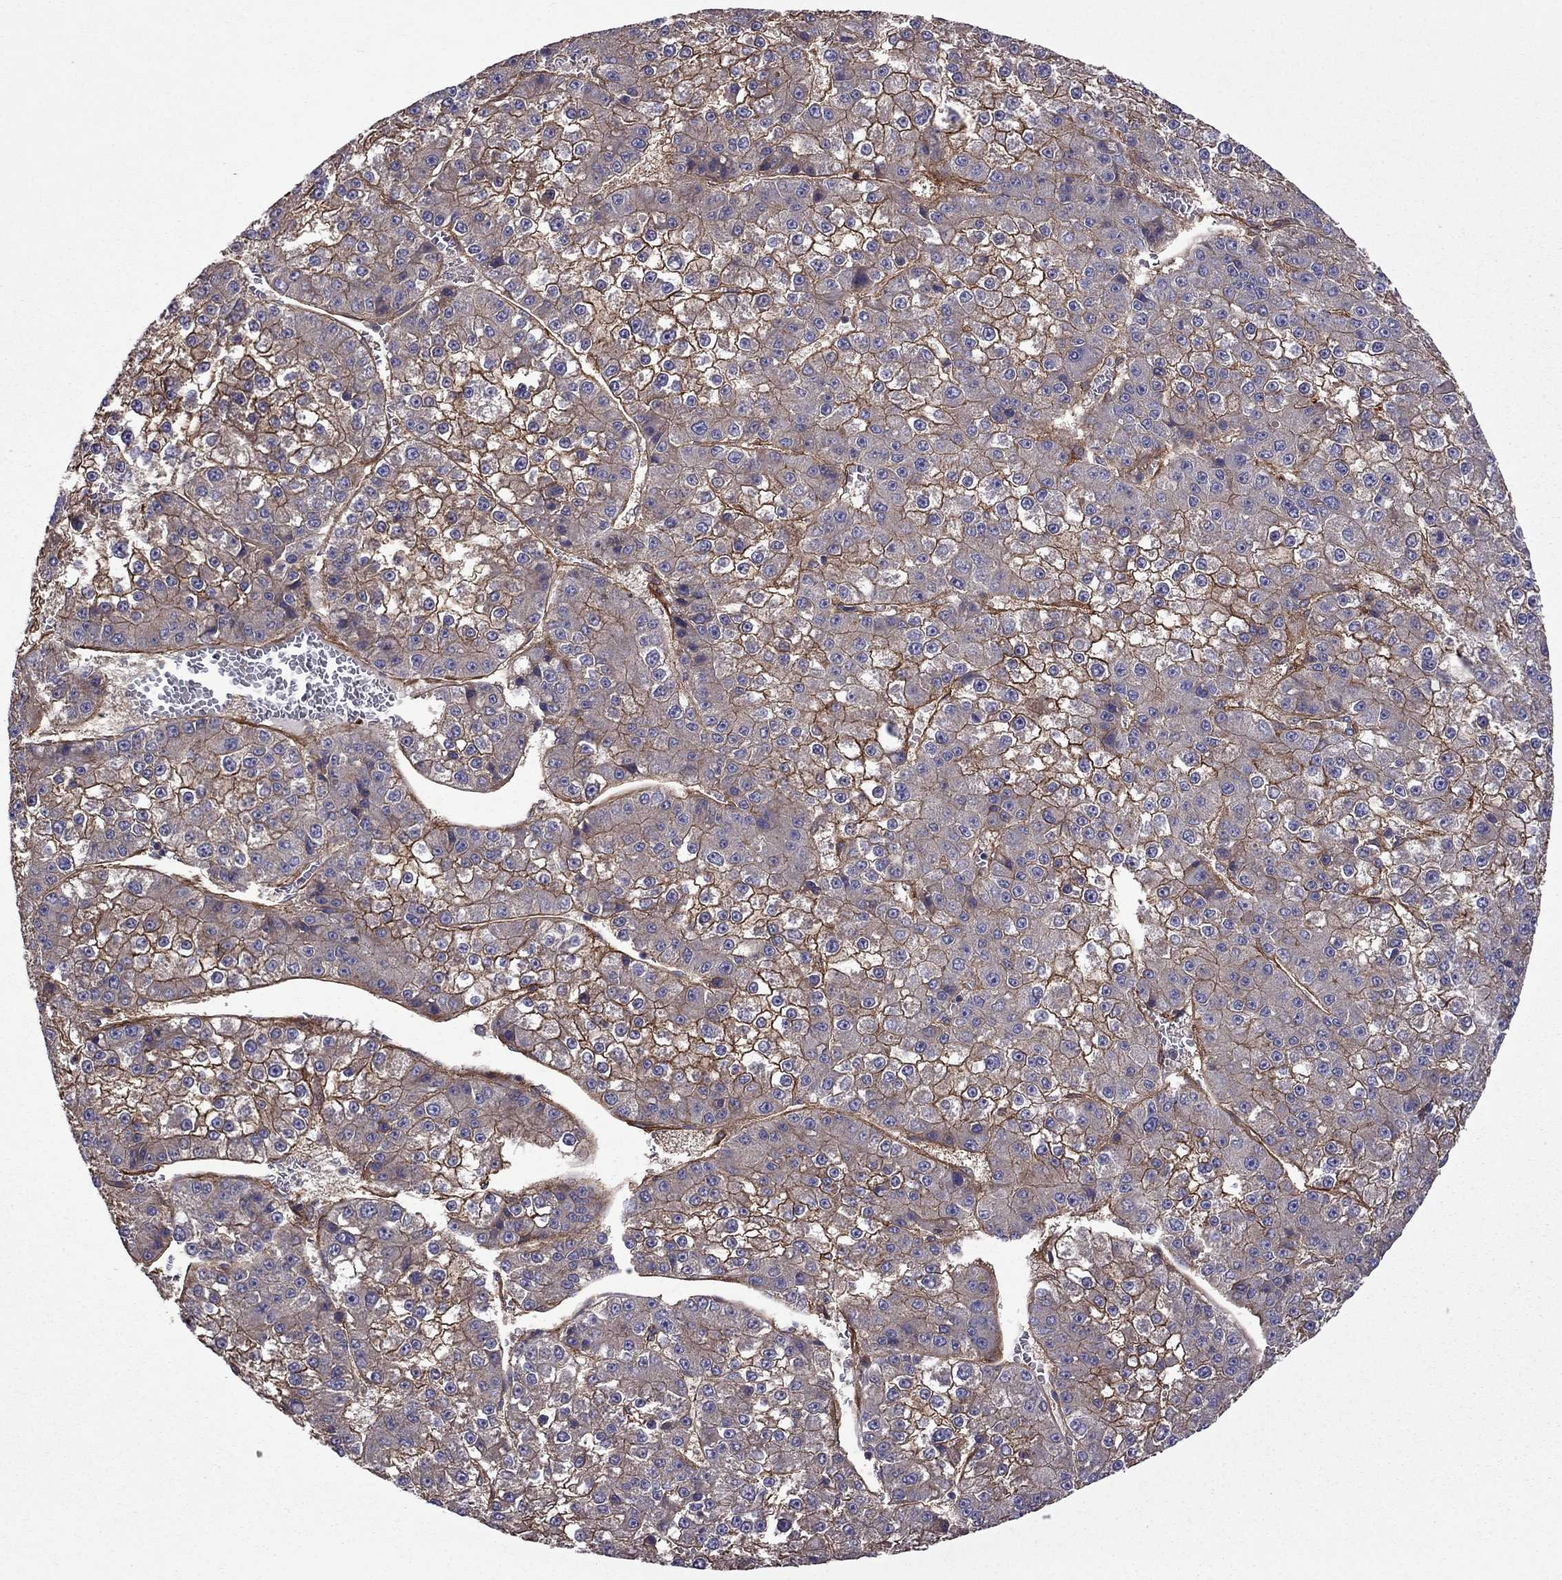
{"staining": {"intensity": "strong", "quantity": "25%-75%", "location": "cytoplasmic/membranous"}, "tissue": "liver cancer", "cell_type": "Tumor cells", "image_type": "cancer", "snomed": [{"axis": "morphology", "description": "Carcinoma, Hepatocellular, NOS"}, {"axis": "topography", "description": "Liver"}], "caption": "The immunohistochemical stain highlights strong cytoplasmic/membranous expression in tumor cells of liver cancer tissue.", "gene": "ITGB1", "patient": {"sex": "female", "age": 73}}